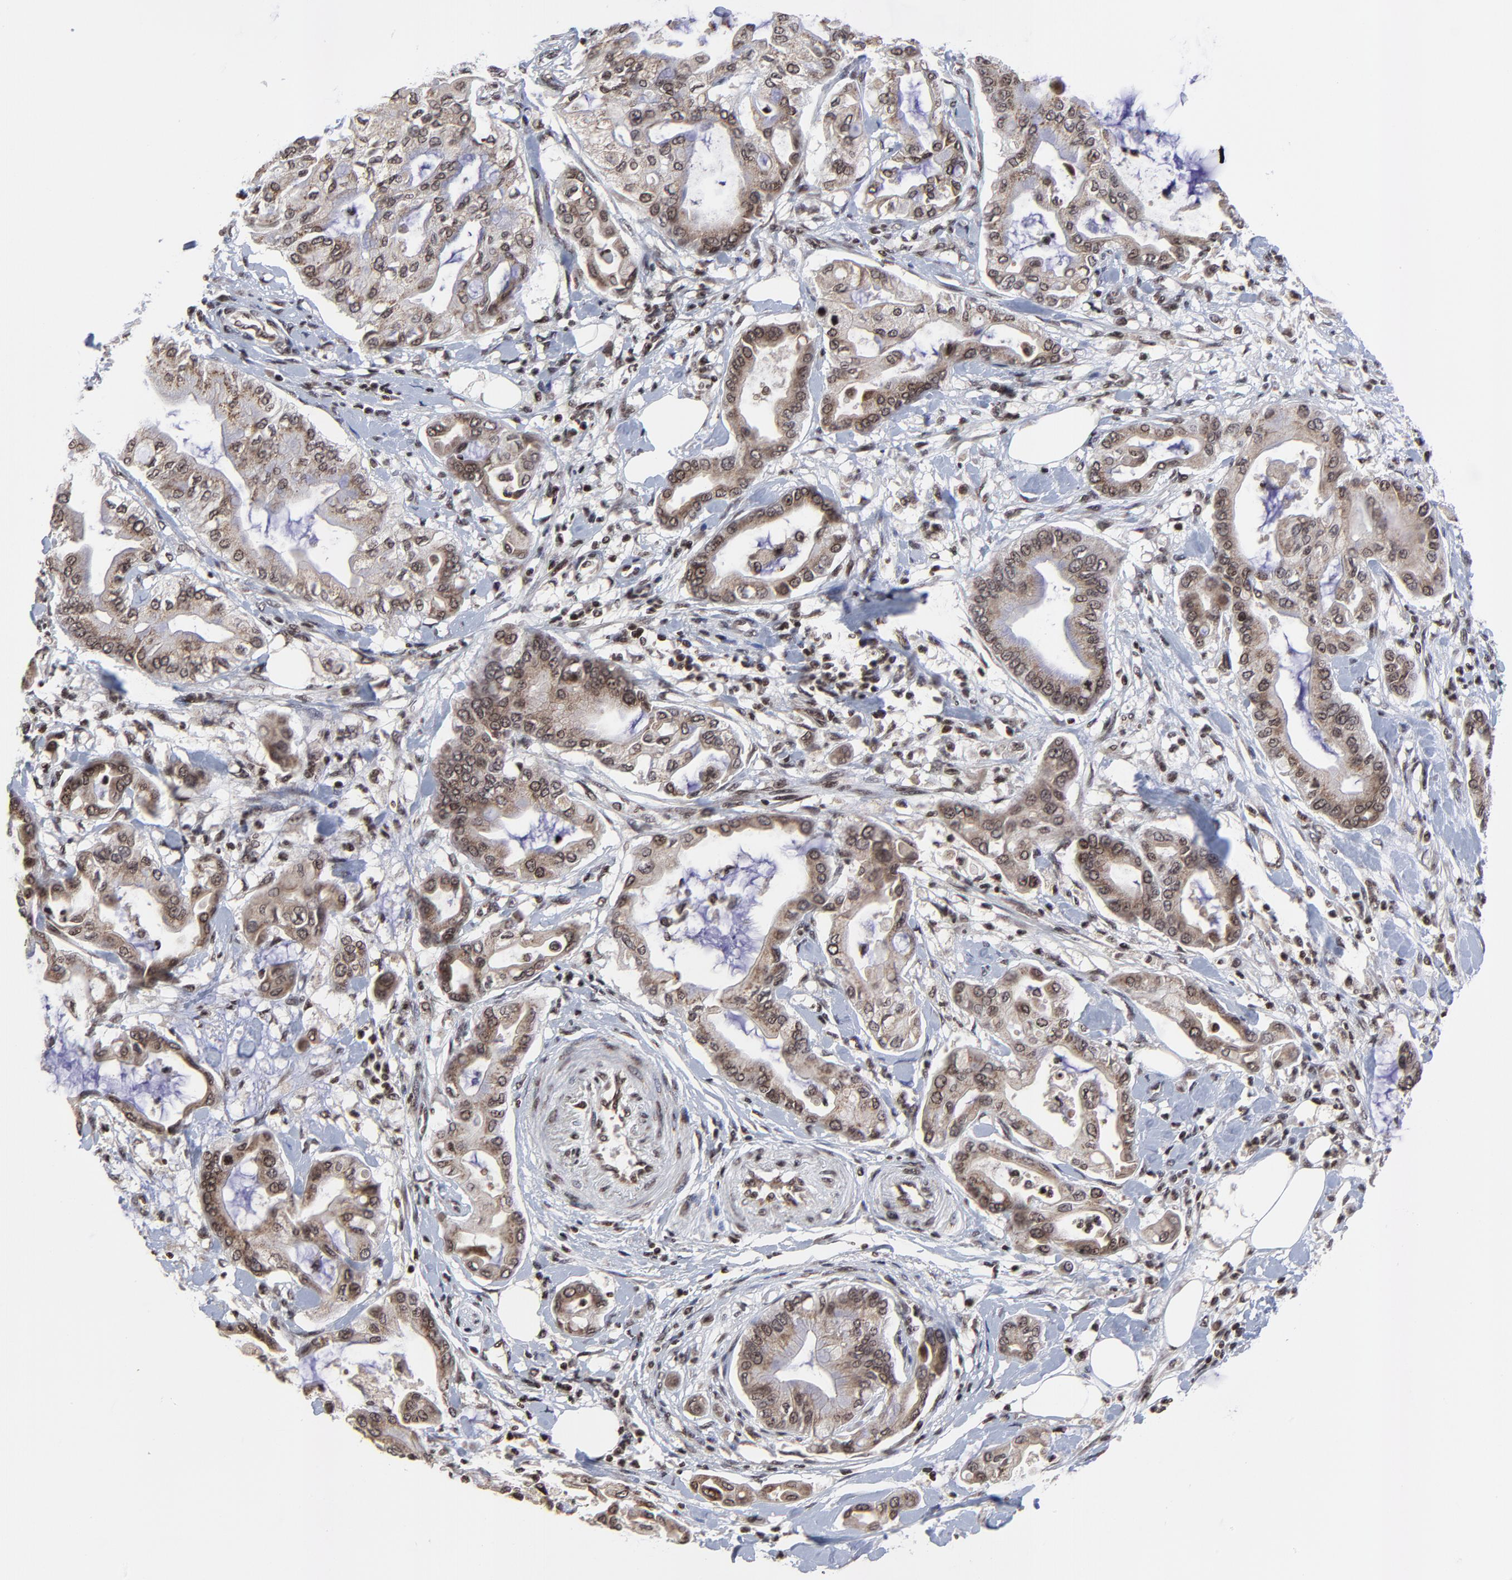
{"staining": {"intensity": "moderate", "quantity": ">75%", "location": "cytoplasmic/membranous,nuclear"}, "tissue": "pancreatic cancer", "cell_type": "Tumor cells", "image_type": "cancer", "snomed": [{"axis": "morphology", "description": "Adenocarcinoma, NOS"}, {"axis": "morphology", "description": "Adenocarcinoma, metastatic, NOS"}, {"axis": "topography", "description": "Lymph node"}, {"axis": "topography", "description": "Pancreas"}, {"axis": "topography", "description": "Duodenum"}], "caption": "Protein staining shows moderate cytoplasmic/membranous and nuclear expression in approximately >75% of tumor cells in metastatic adenocarcinoma (pancreatic).", "gene": "ZNF777", "patient": {"sex": "female", "age": 64}}